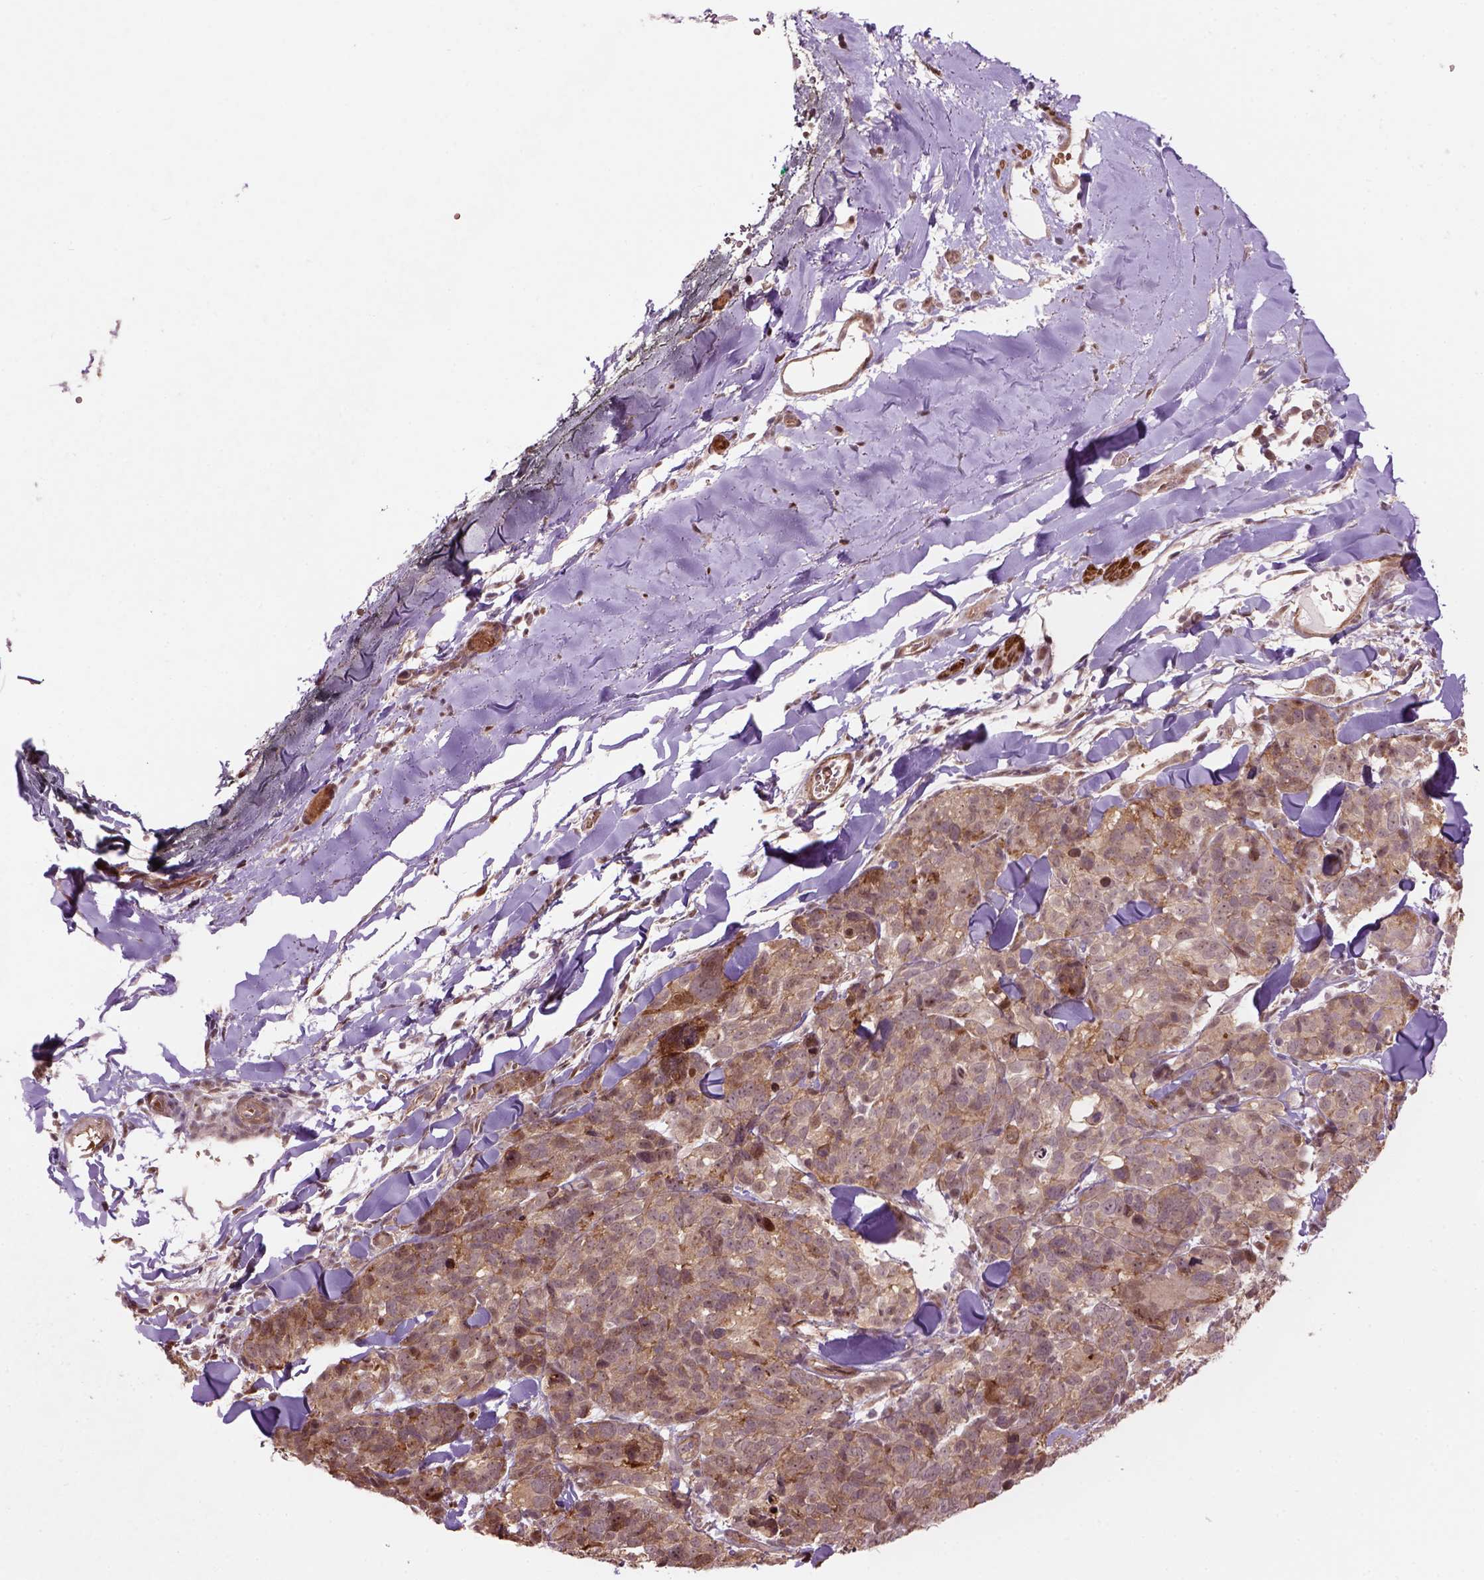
{"staining": {"intensity": "moderate", "quantity": "25%-75%", "location": "cytoplasmic/membranous,nuclear"}, "tissue": "melanoma", "cell_type": "Tumor cells", "image_type": "cancer", "snomed": [{"axis": "morphology", "description": "Malignant melanoma, NOS"}, {"axis": "topography", "description": "Skin"}], "caption": "Approximately 25%-75% of tumor cells in melanoma show moderate cytoplasmic/membranous and nuclear protein staining as visualized by brown immunohistochemical staining.", "gene": "PSMD11", "patient": {"sex": "male", "age": 51}}